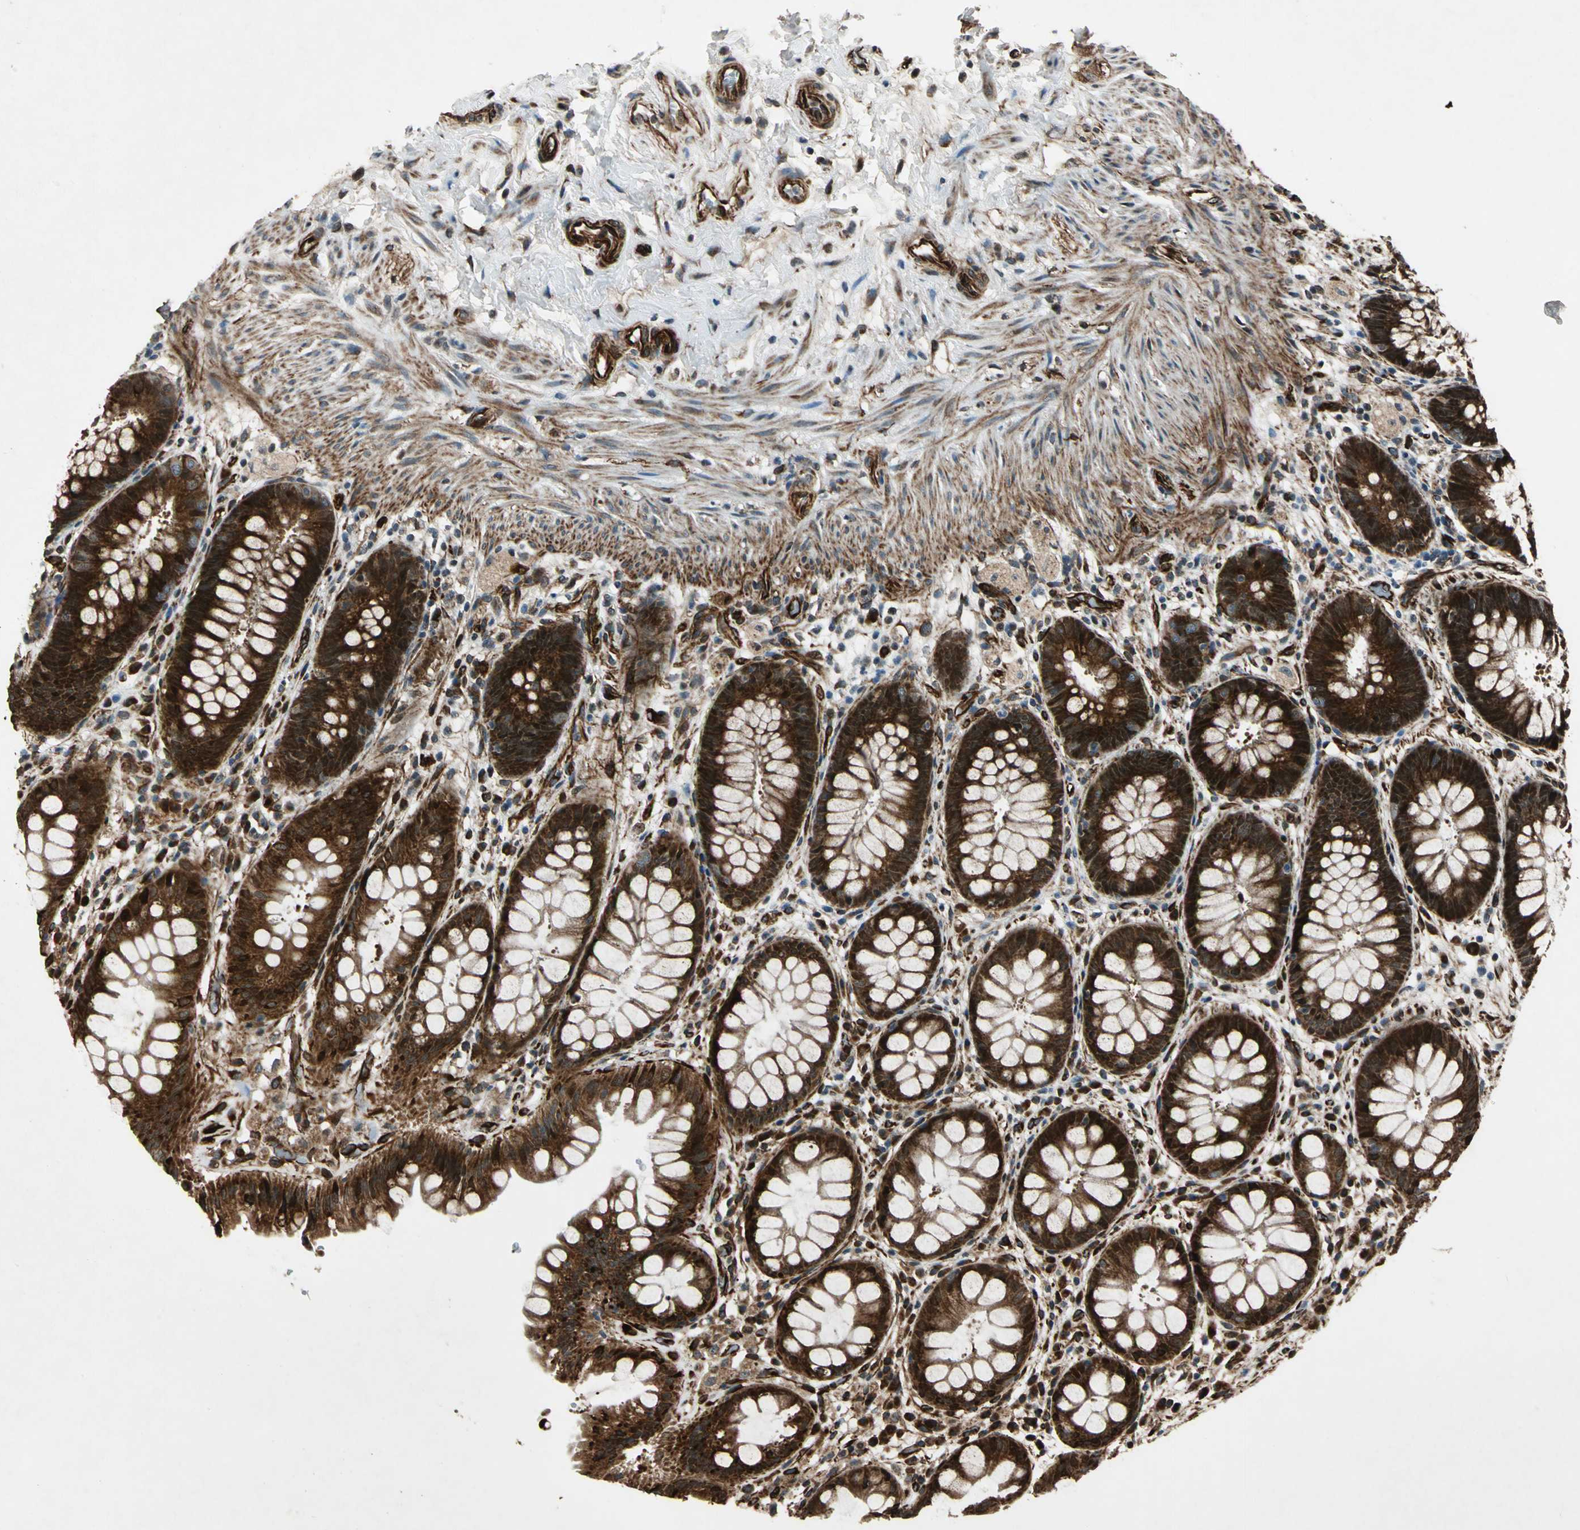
{"staining": {"intensity": "strong", "quantity": ">75%", "location": "cytoplasmic/membranous,nuclear"}, "tissue": "rectum", "cell_type": "Glandular cells", "image_type": "normal", "snomed": [{"axis": "morphology", "description": "Normal tissue, NOS"}, {"axis": "topography", "description": "Rectum"}], "caption": "Rectum stained with IHC exhibits strong cytoplasmic/membranous,nuclear staining in approximately >75% of glandular cells.", "gene": "EXD2", "patient": {"sex": "female", "age": 46}}